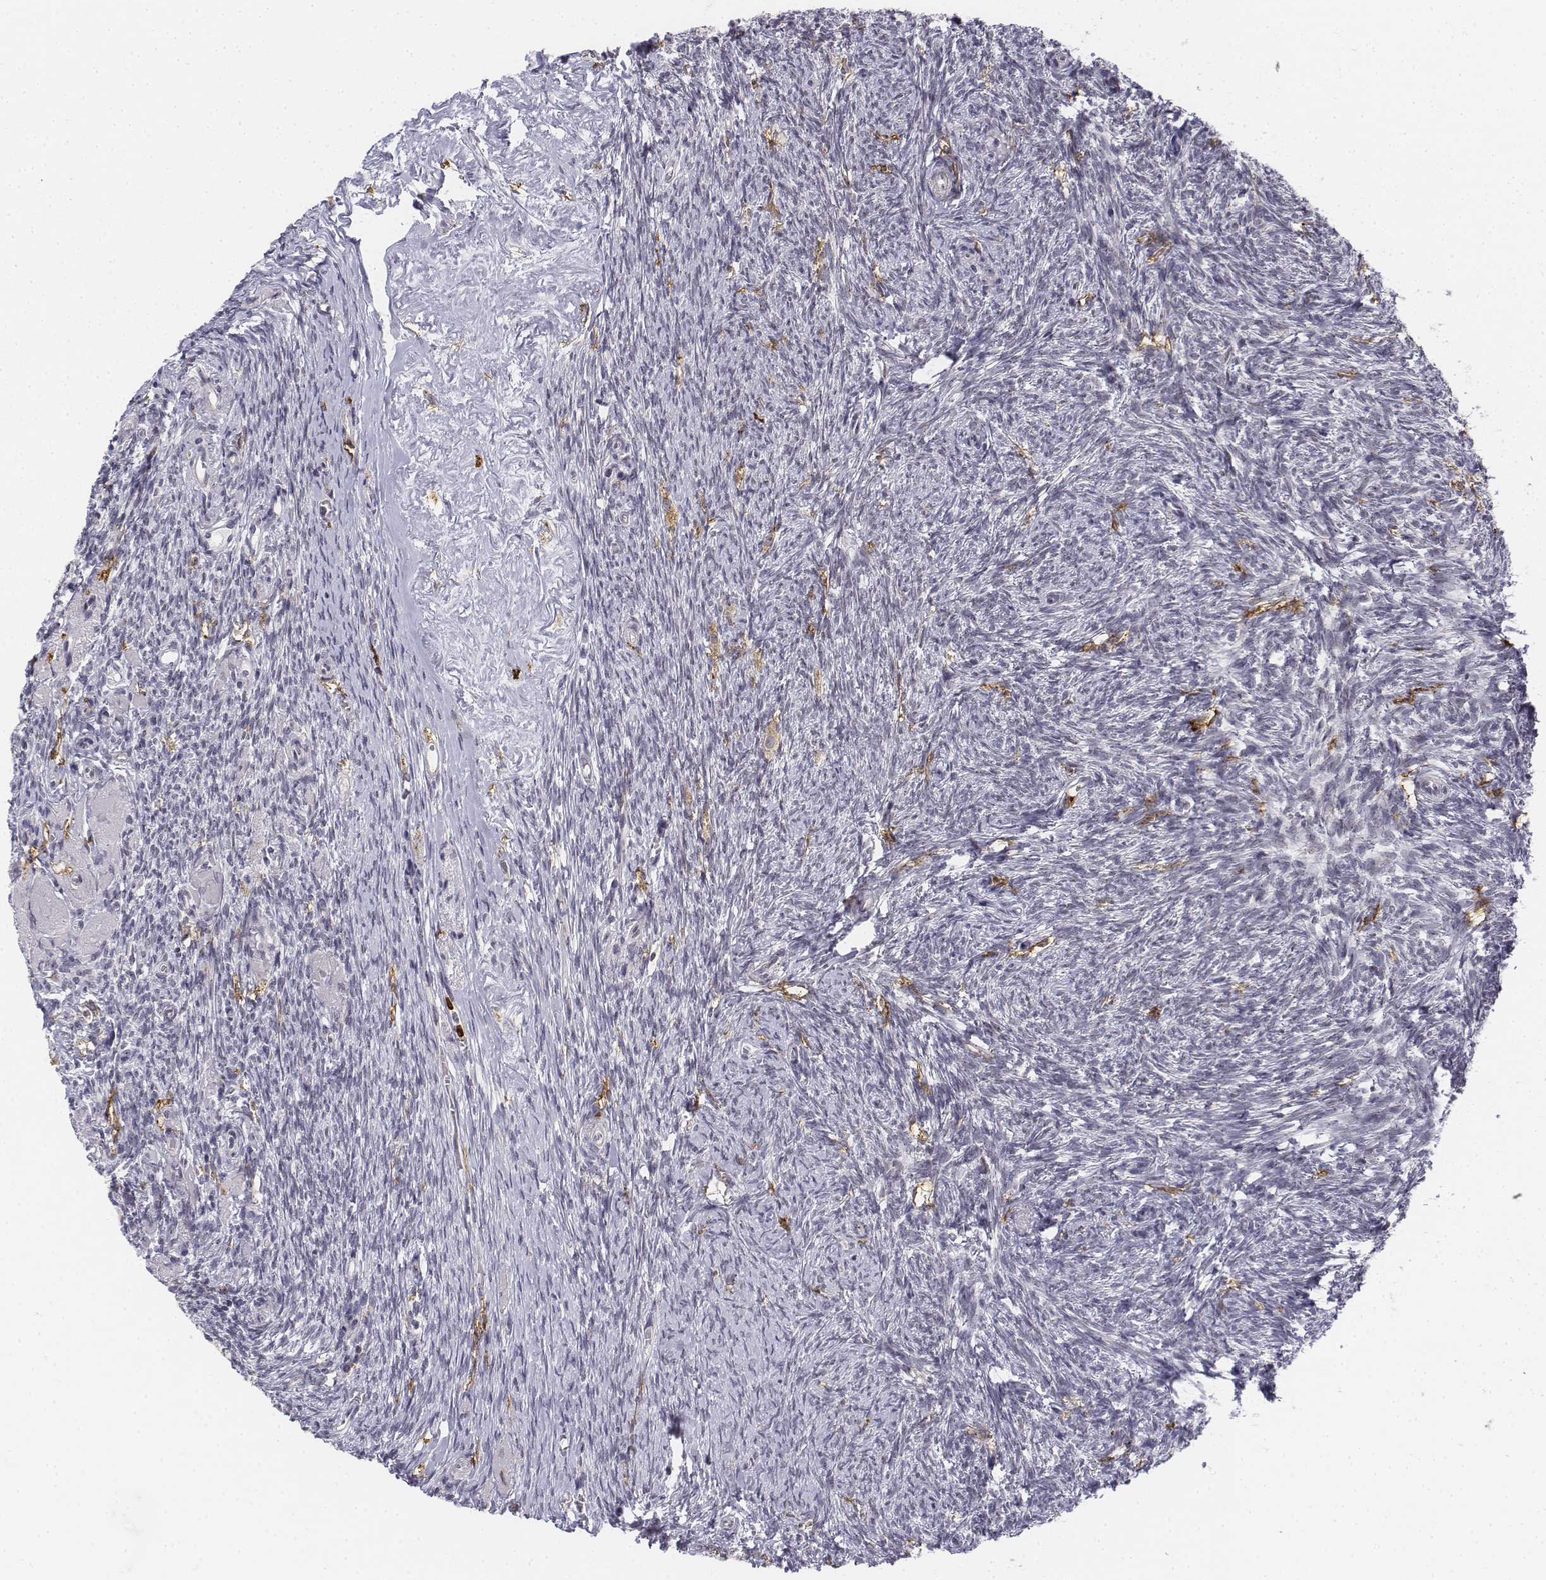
{"staining": {"intensity": "negative", "quantity": "none", "location": "none"}, "tissue": "ovary", "cell_type": "Ovarian stroma cells", "image_type": "normal", "snomed": [{"axis": "morphology", "description": "Normal tissue, NOS"}, {"axis": "topography", "description": "Ovary"}], "caption": "Ovary was stained to show a protein in brown. There is no significant positivity in ovarian stroma cells.", "gene": "CD14", "patient": {"sex": "female", "age": 72}}